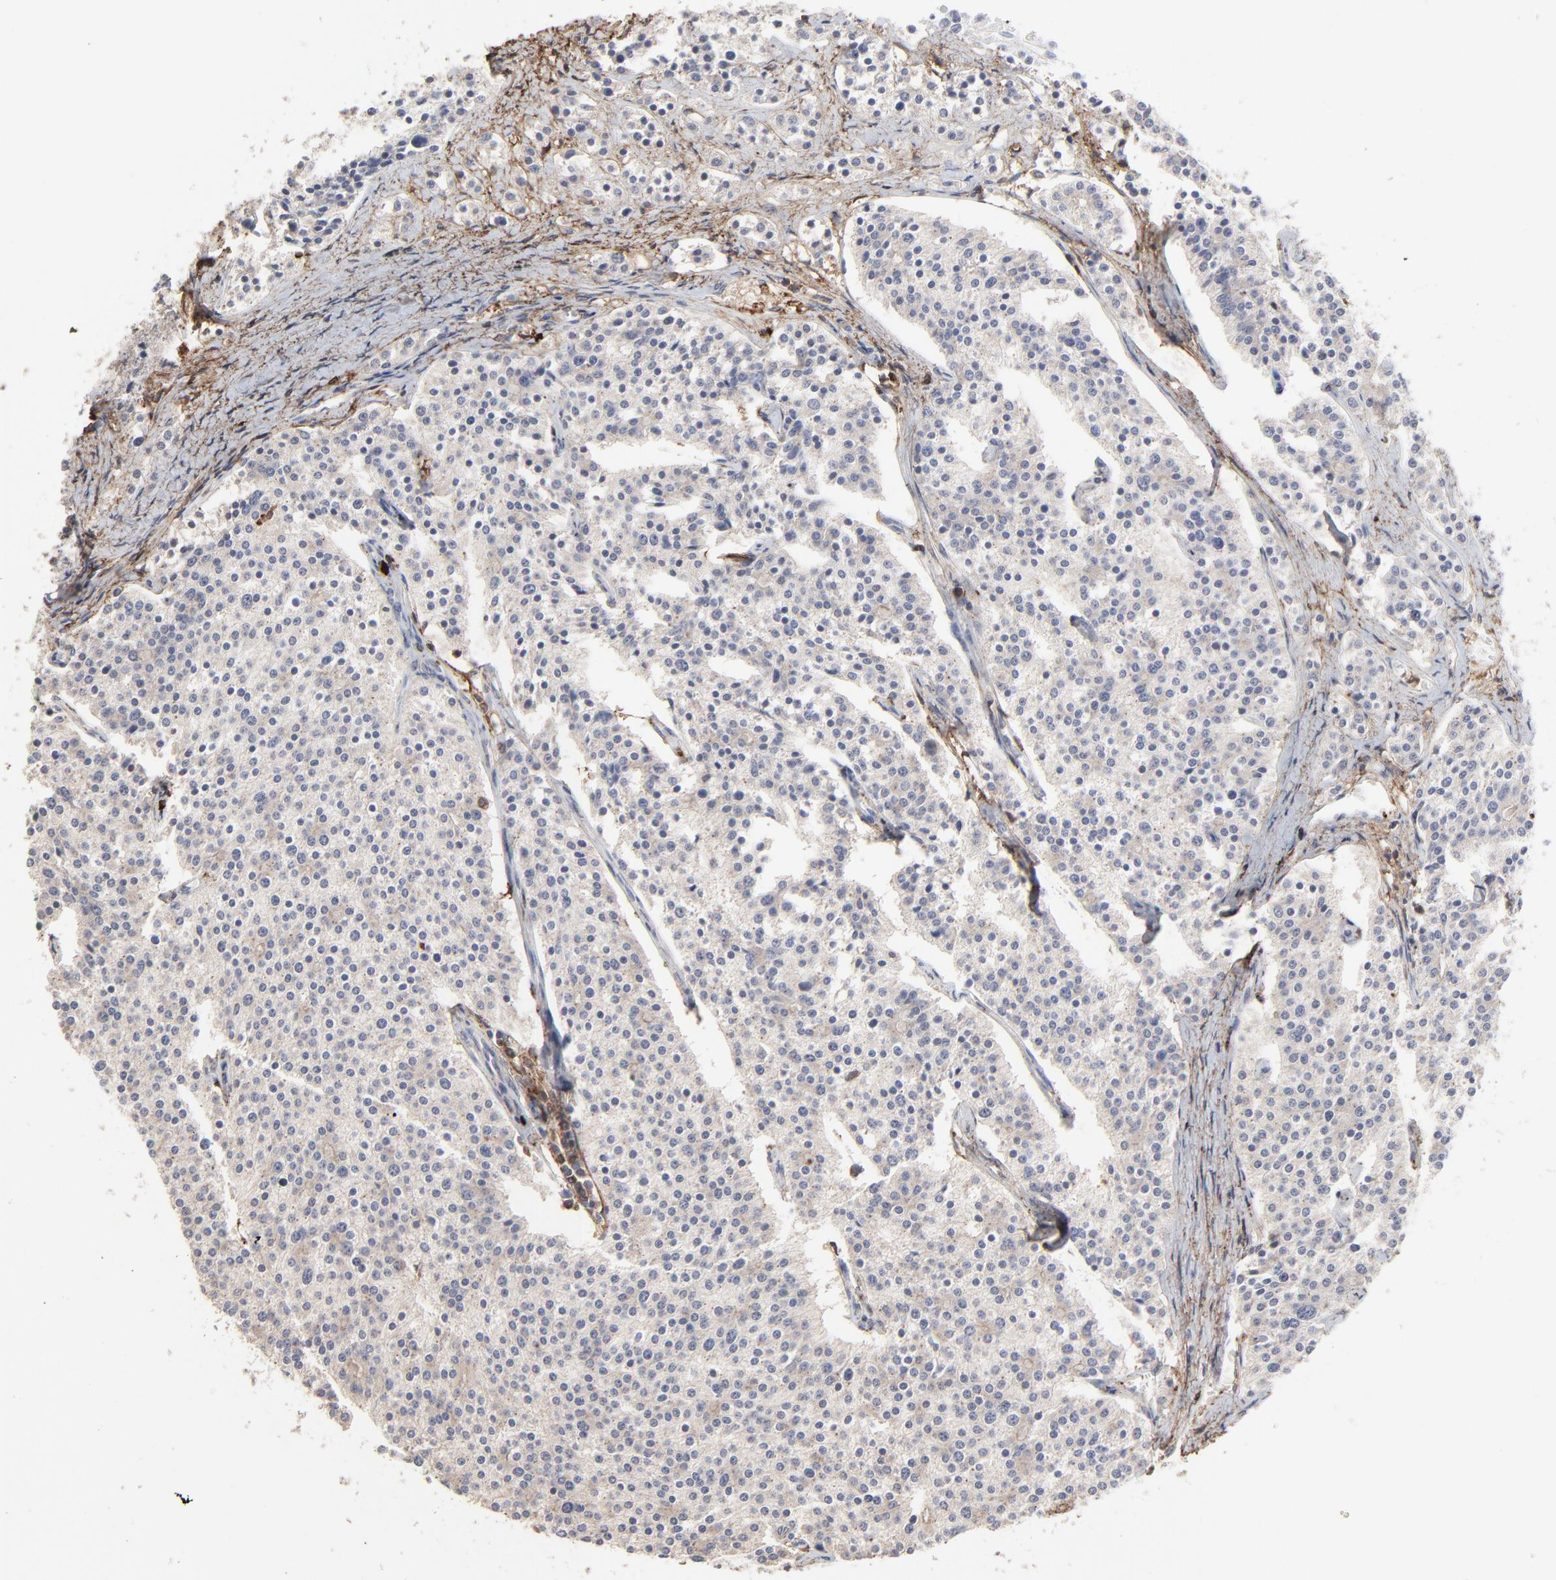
{"staining": {"intensity": "weak", "quantity": "25%-75%", "location": "cytoplasmic/membranous"}, "tissue": "carcinoid", "cell_type": "Tumor cells", "image_type": "cancer", "snomed": [{"axis": "morphology", "description": "Carcinoid, malignant, NOS"}, {"axis": "topography", "description": "Small intestine"}], "caption": "Immunohistochemistry image of neoplastic tissue: carcinoid stained using immunohistochemistry (IHC) reveals low levels of weak protein expression localized specifically in the cytoplasmic/membranous of tumor cells, appearing as a cytoplasmic/membranous brown color.", "gene": "SLC6A14", "patient": {"sex": "male", "age": 63}}